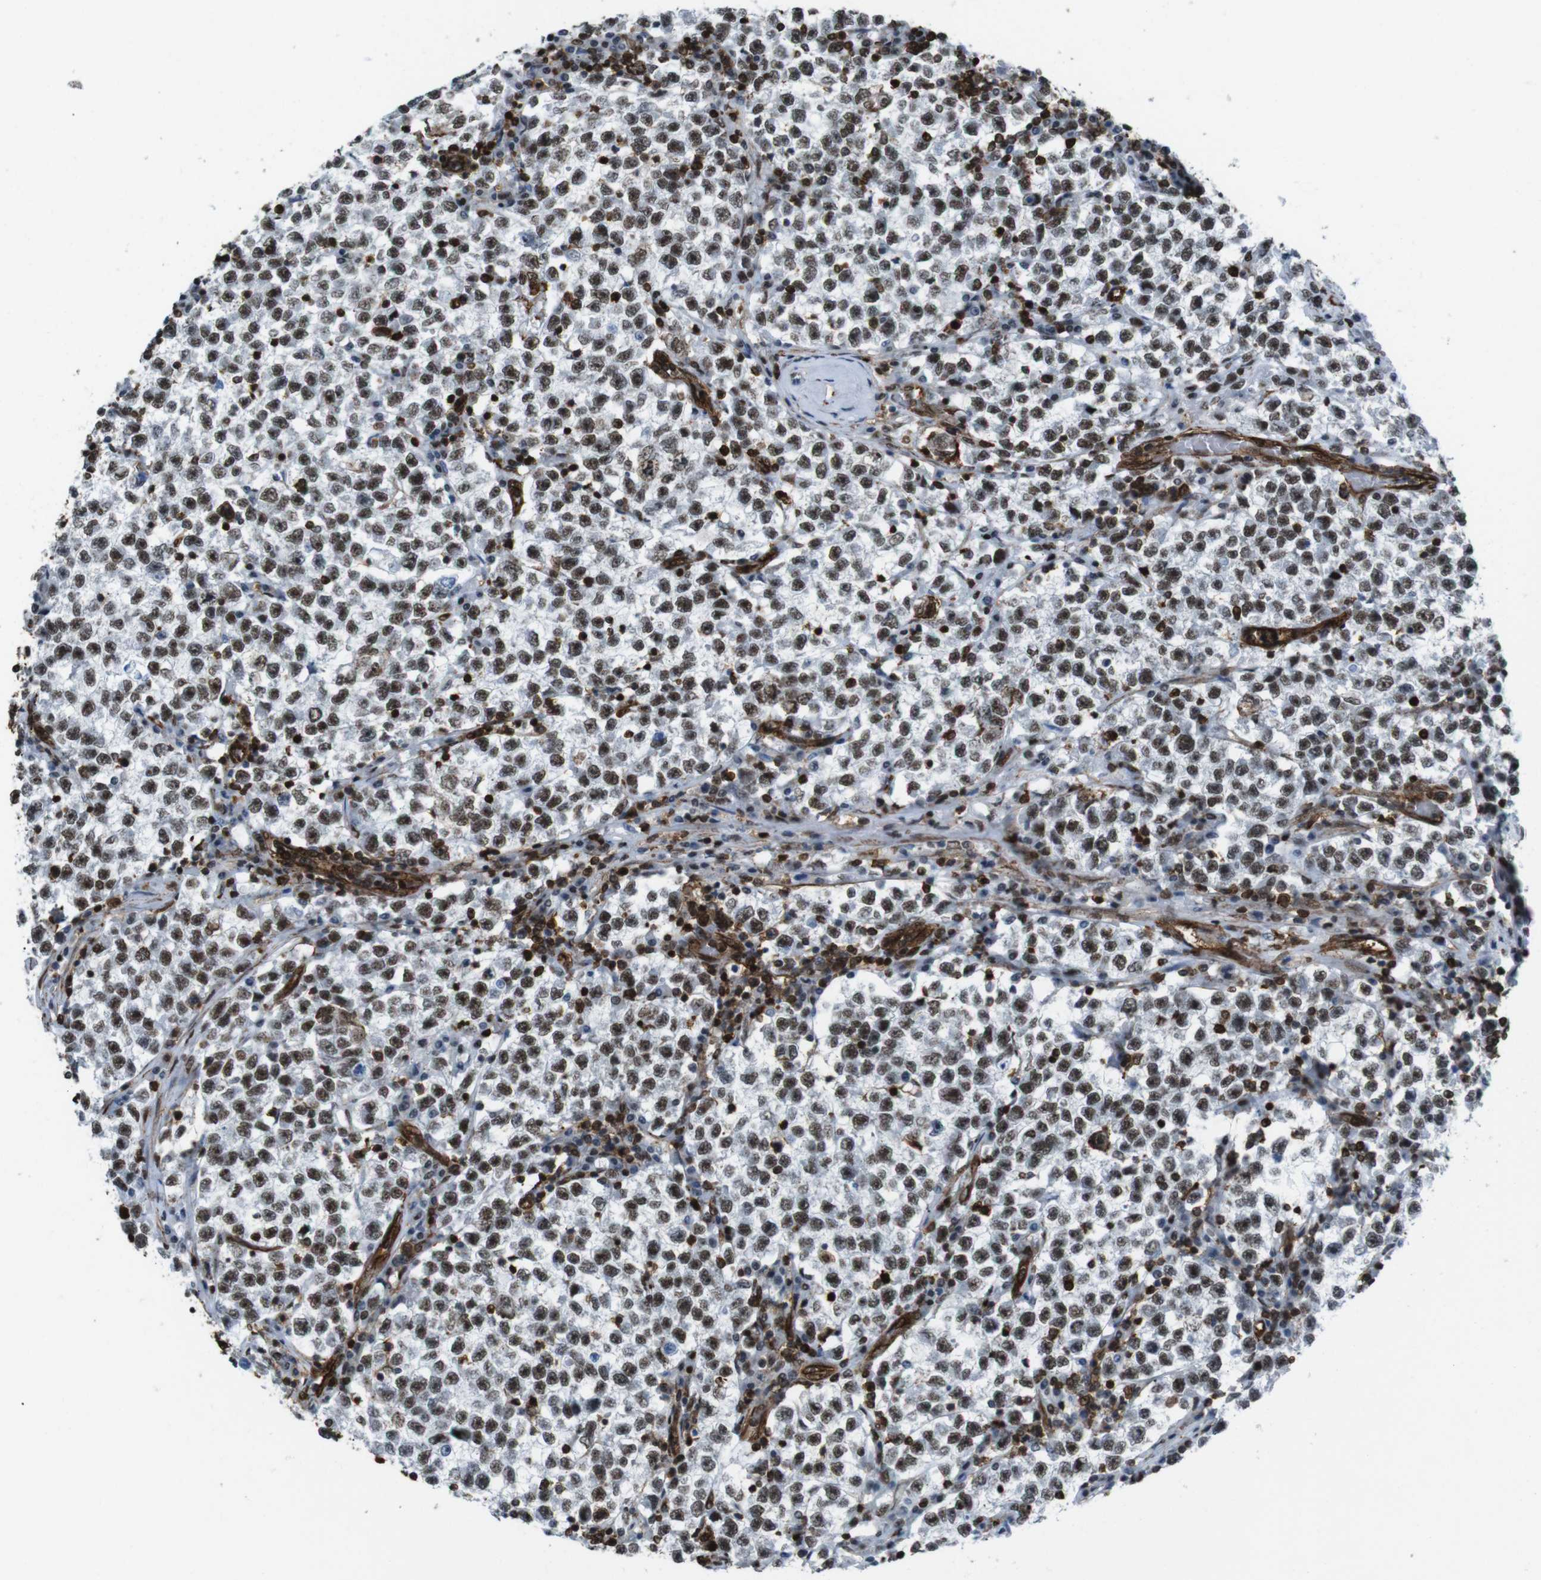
{"staining": {"intensity": "moderate", "quantity": ">75%", "location": "nuclear"}, "tissue": "testis cancer", "cell_type": "Tumor cells", "image_type": "cancer", "snomed": [{"axis": "morphology", "description": "Seminoma, NOS"}, {"axis": "topography", "description": "Testis"}], "caption": "Immunohistochemical staining of human testis seminoma reveals medium levels of moderate nuclear protein expression in about >75% of tumor cells. (DAB = brown stain, brightfield microscopy at high magnification).", "gene": "HNRNPU", "patient": {"sex": "male", "age": 22}}